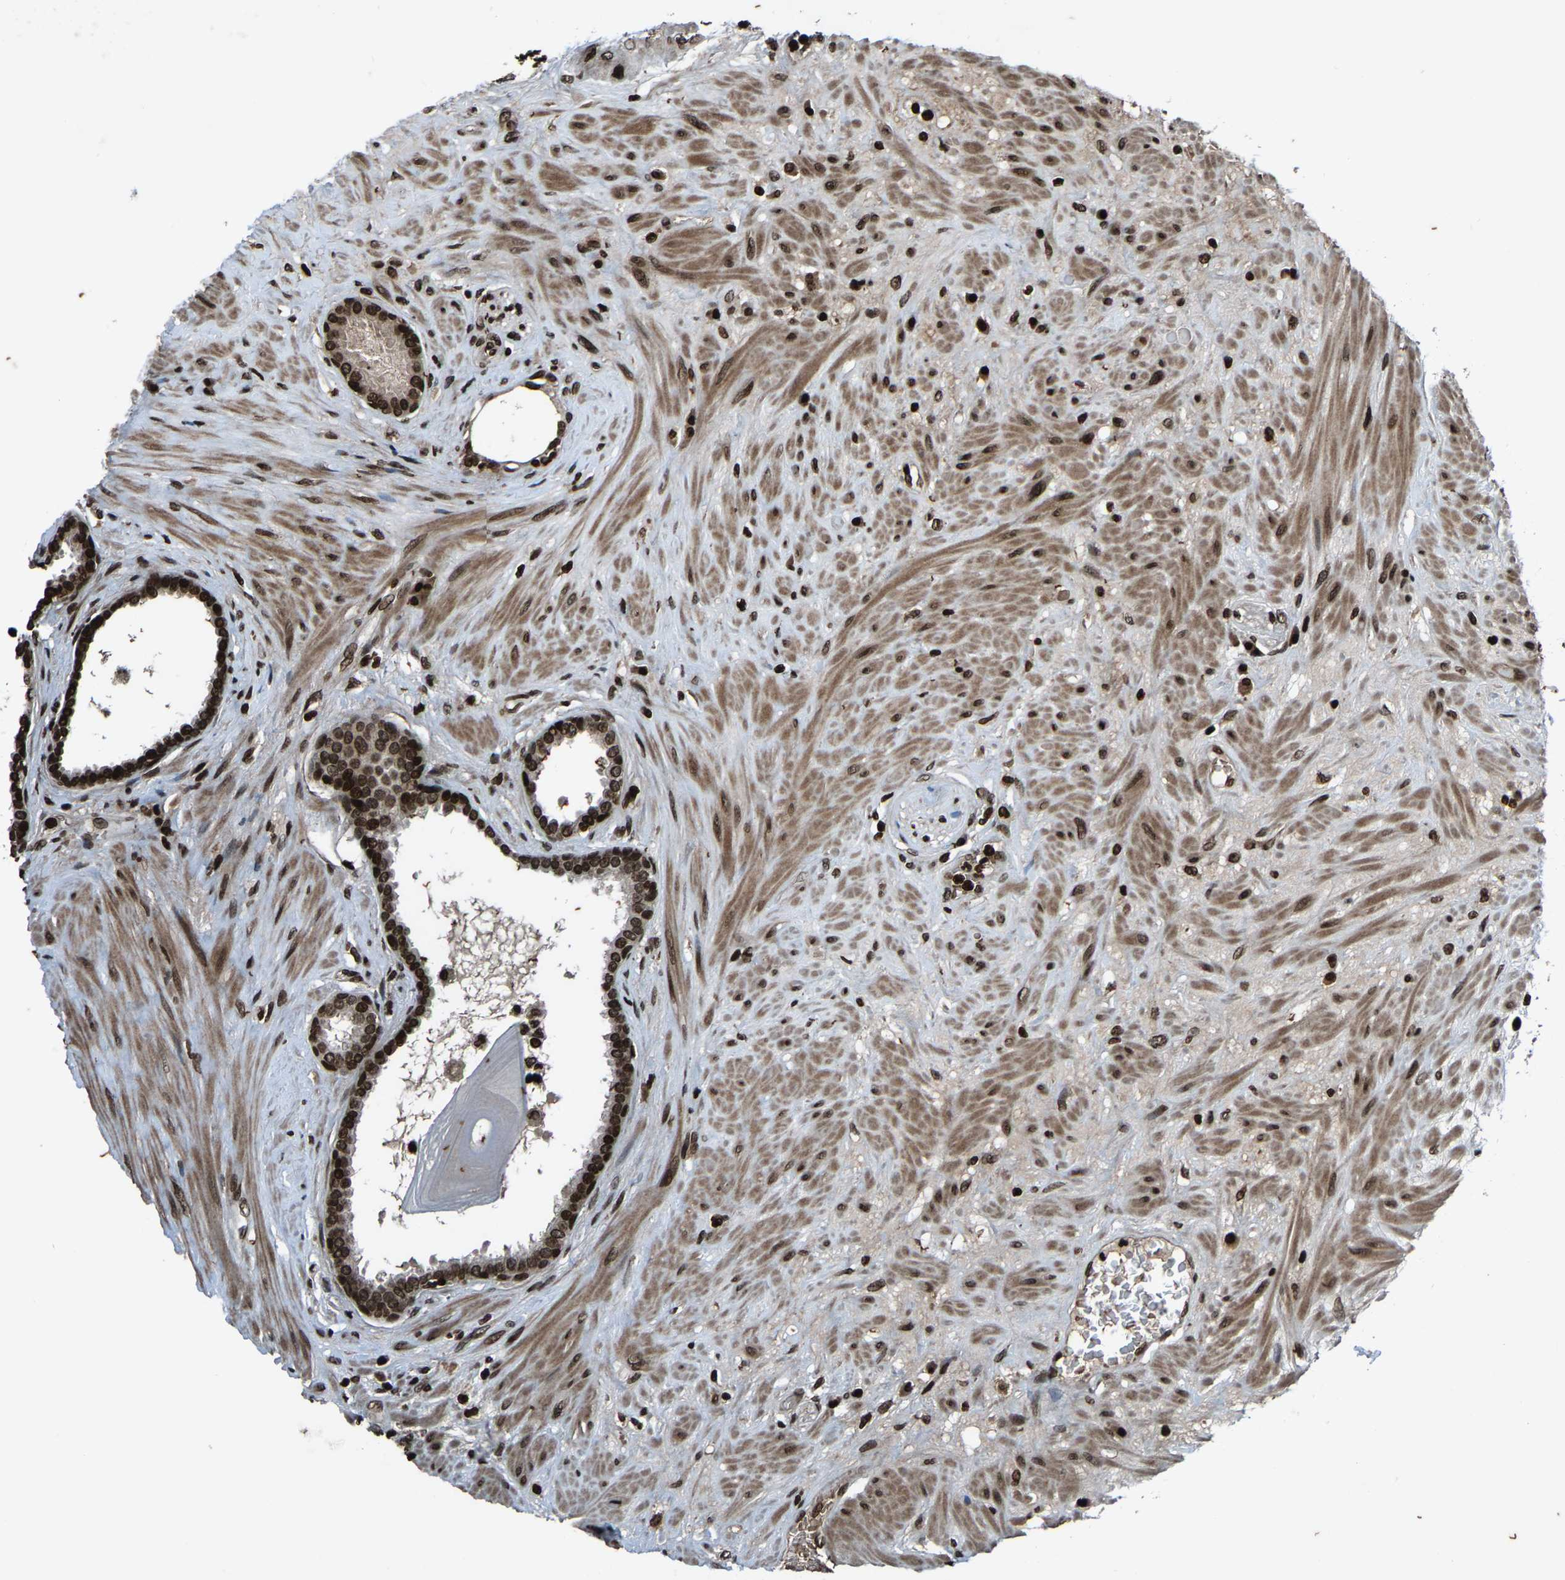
{"staining": {"intensity": "moderate", "quantity": ">75%", "location": "nuclear"}, "tissue": "seminal vesicle", "cell_type": "Glandular cells", "image_type": "normal", "snomed": [{"axis": "morphology", "description": "Normal tissue, NOS"}, {"axis": "topography", "description": "Seminal veicle"}], "caption": "This is a photomicrograph of immunohistochemistry staining of normal seminal vesicle, which shows moderate expression in the nuclear of glandular cells.", "gene": "H4C1", "patient": {"sex": "male", "age": 61}}